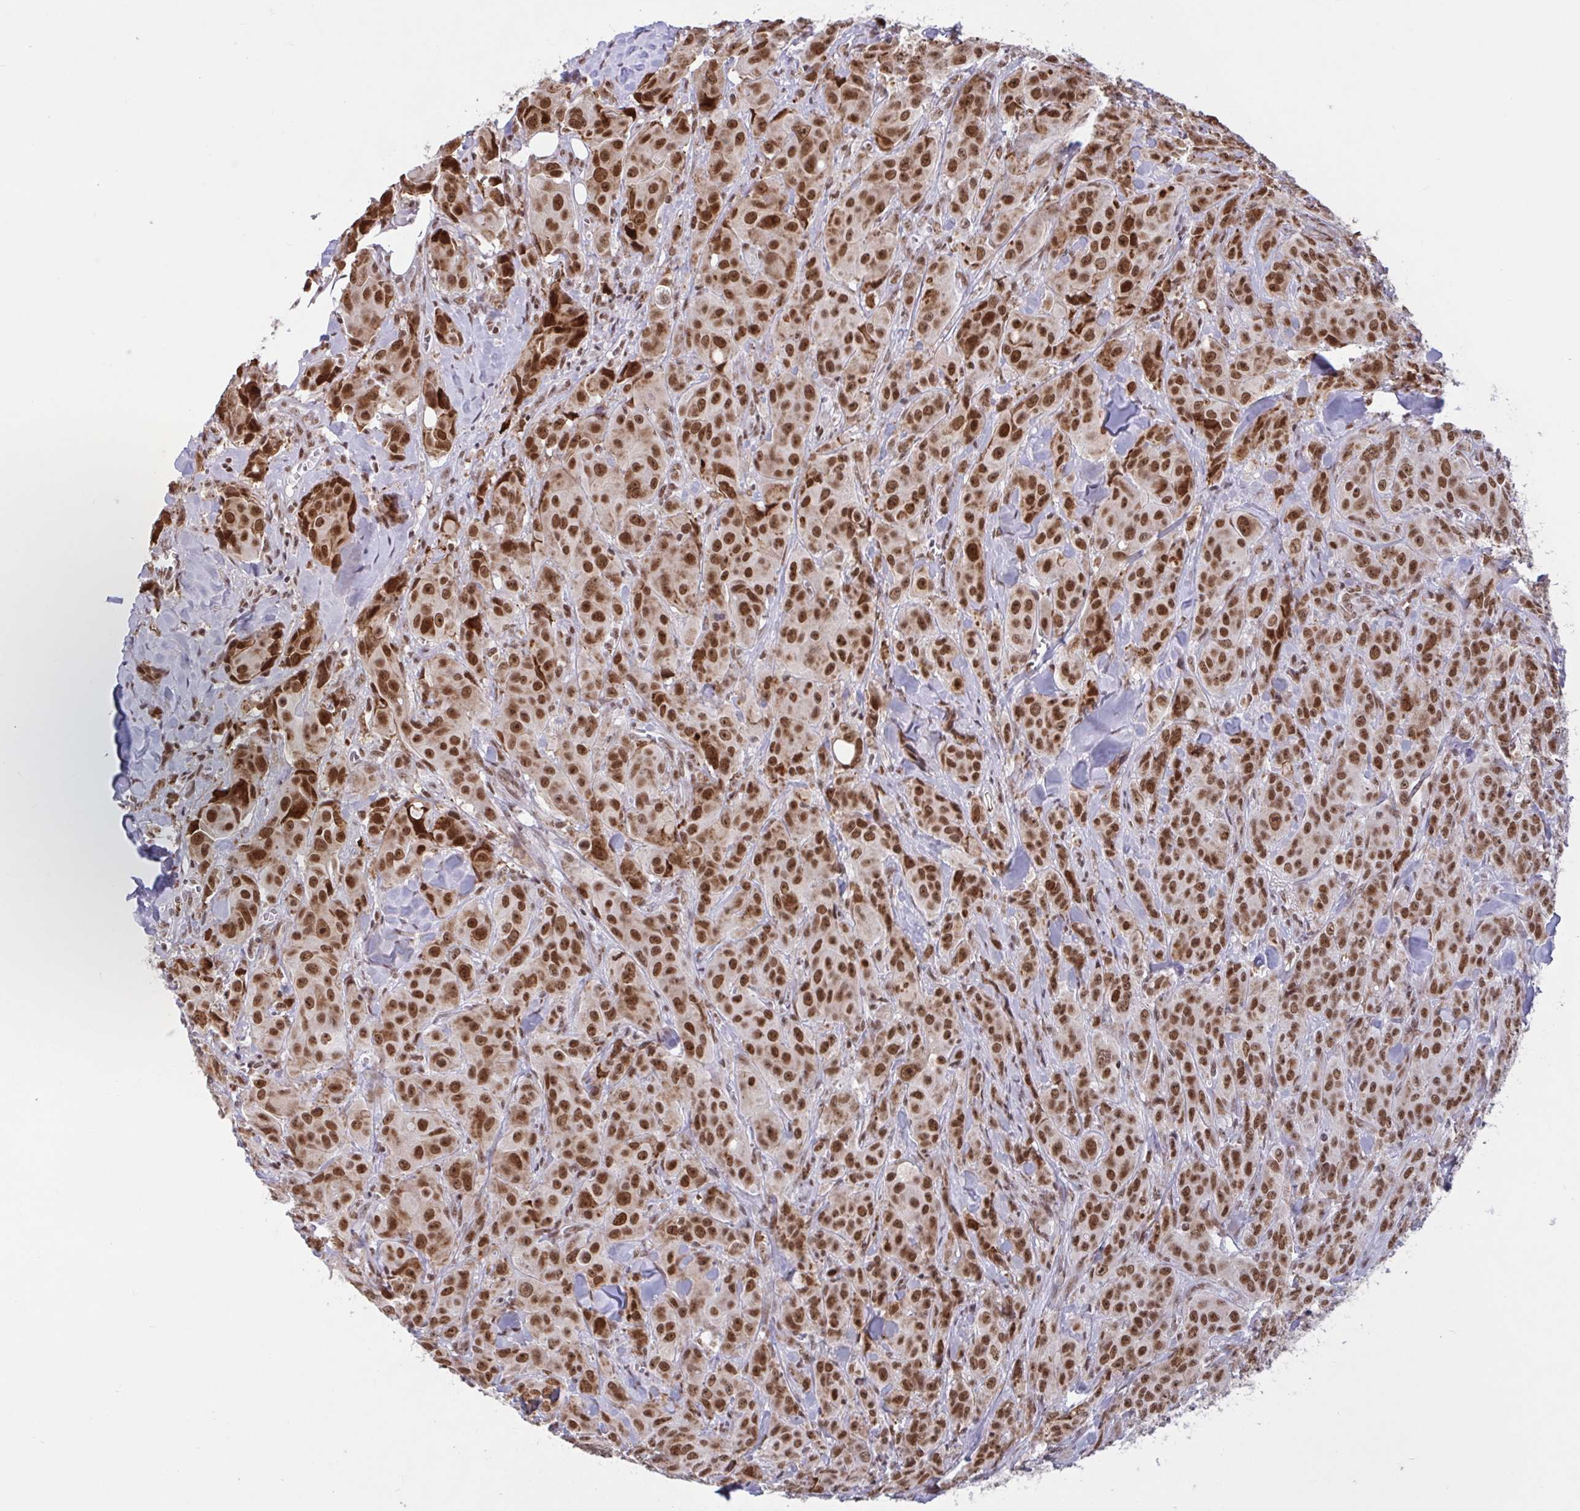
{"staining": {"intensity": "strong", "quantity": ">75%", "location": "nuclear"}, "tissue": "breast cancer", "cell_type": "Tumor cells", "image_type": "cancer", "snomed": [{"axis": "morphology", "description": "Normal tissue, NOS"}, {"axis": "morphology", "description": "Duct carcinoma"}, {"axis": "topography", "description": "Breast"}], "caption": "Human breast cancer (intraductal carcinoma) stained with a protein marker displays strong staining in tumor cells.", "gene": "PHF10", "patient": {"sex": "female", "age": 43}}